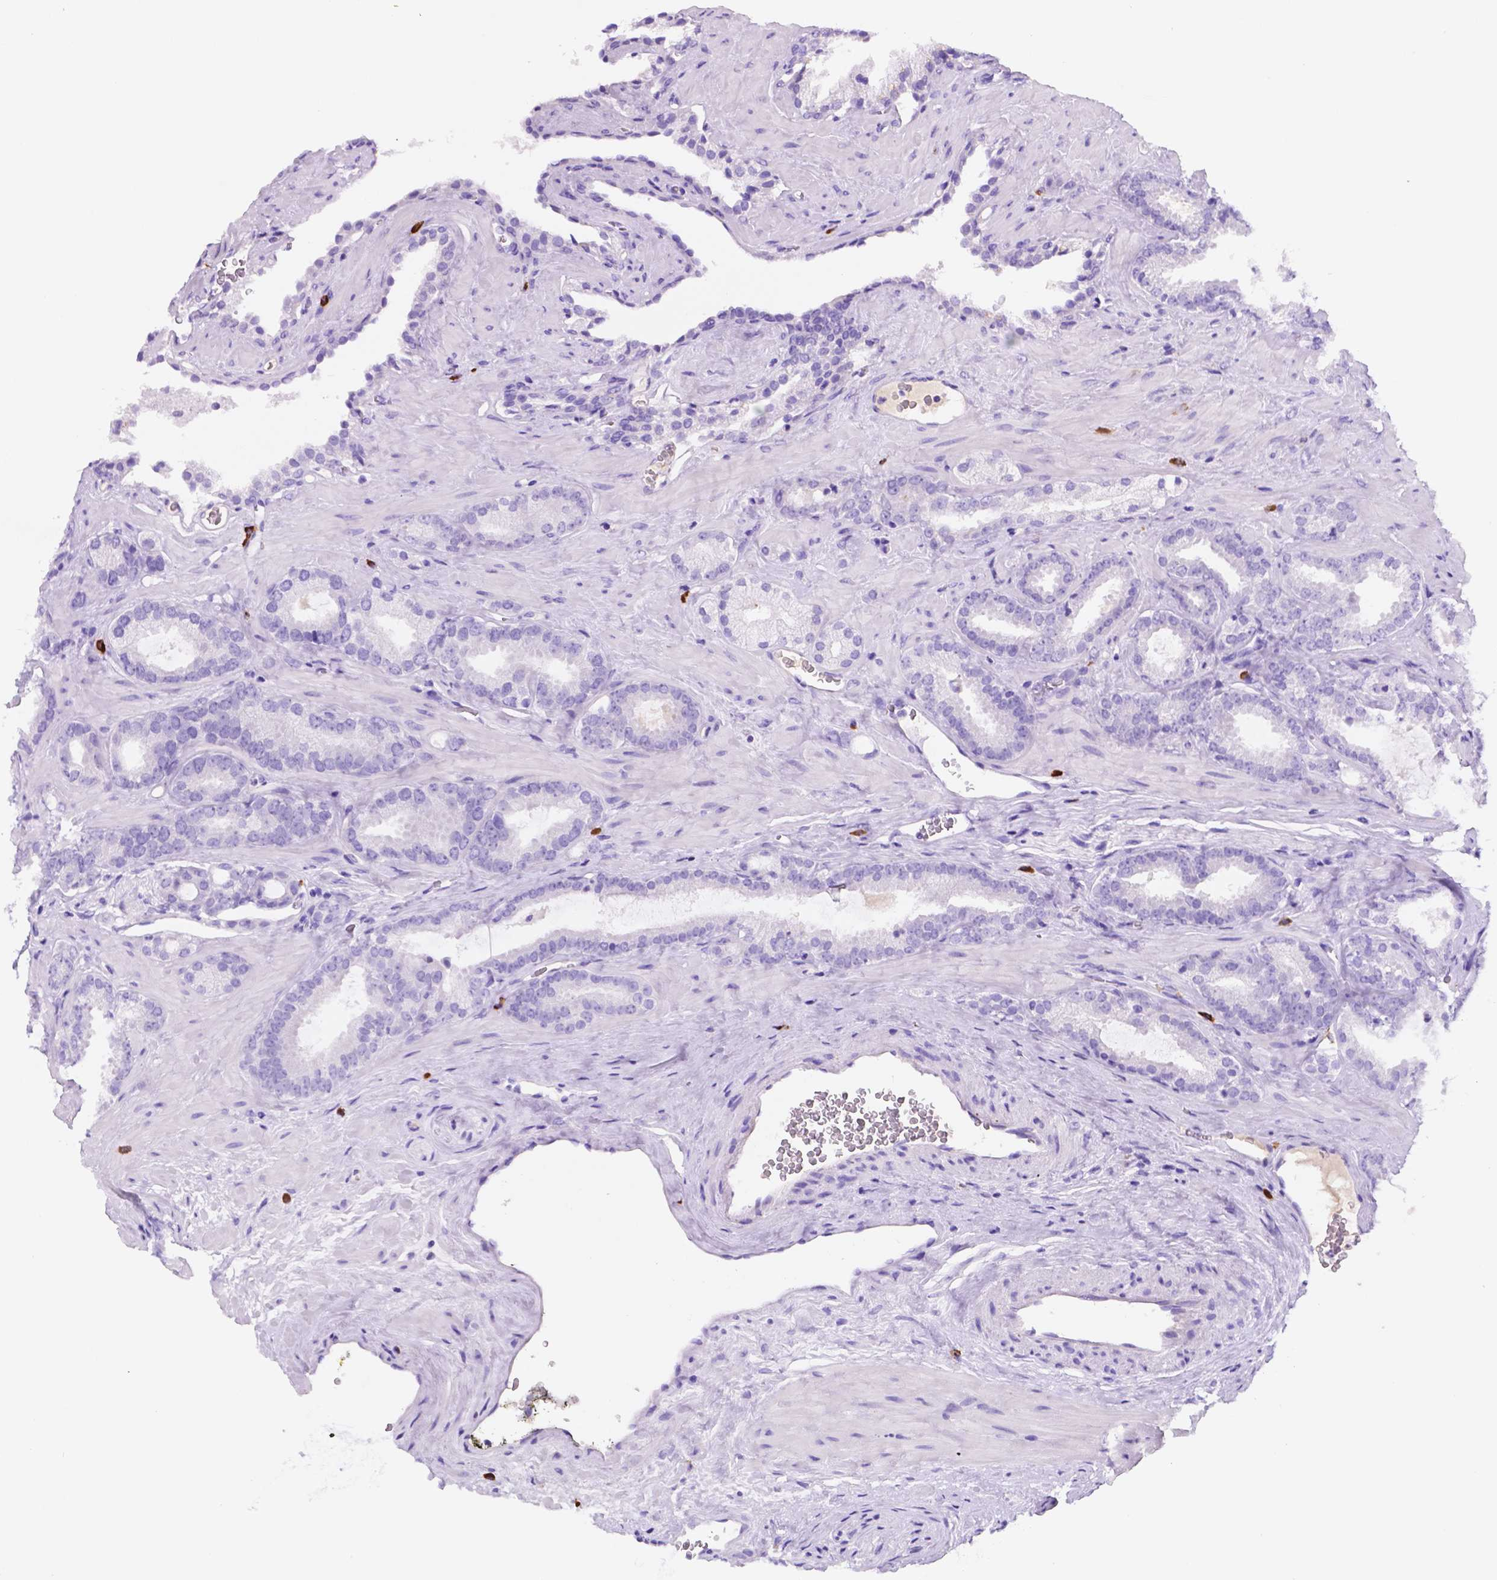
{"staining": {"intensity": "negative", "quantity": "none", "location": "none"}, "tissue": "prostate cancer", "cell_type": "Tumor cells", "image_type": "cancer", "snomed": [{"axis": "morphology", "description": "Adenocarcinoma, Low grade"}, {"axis": "topography", "description": "Prostate"}], "caption": "Immunohistochemistry (IHC) of human prostate cancer (low-grade adenocarcinoma) demonstrates no staining in tumor cells.", "gene": "FOXB2", "patient": {"sex": "male", "age": 62}}